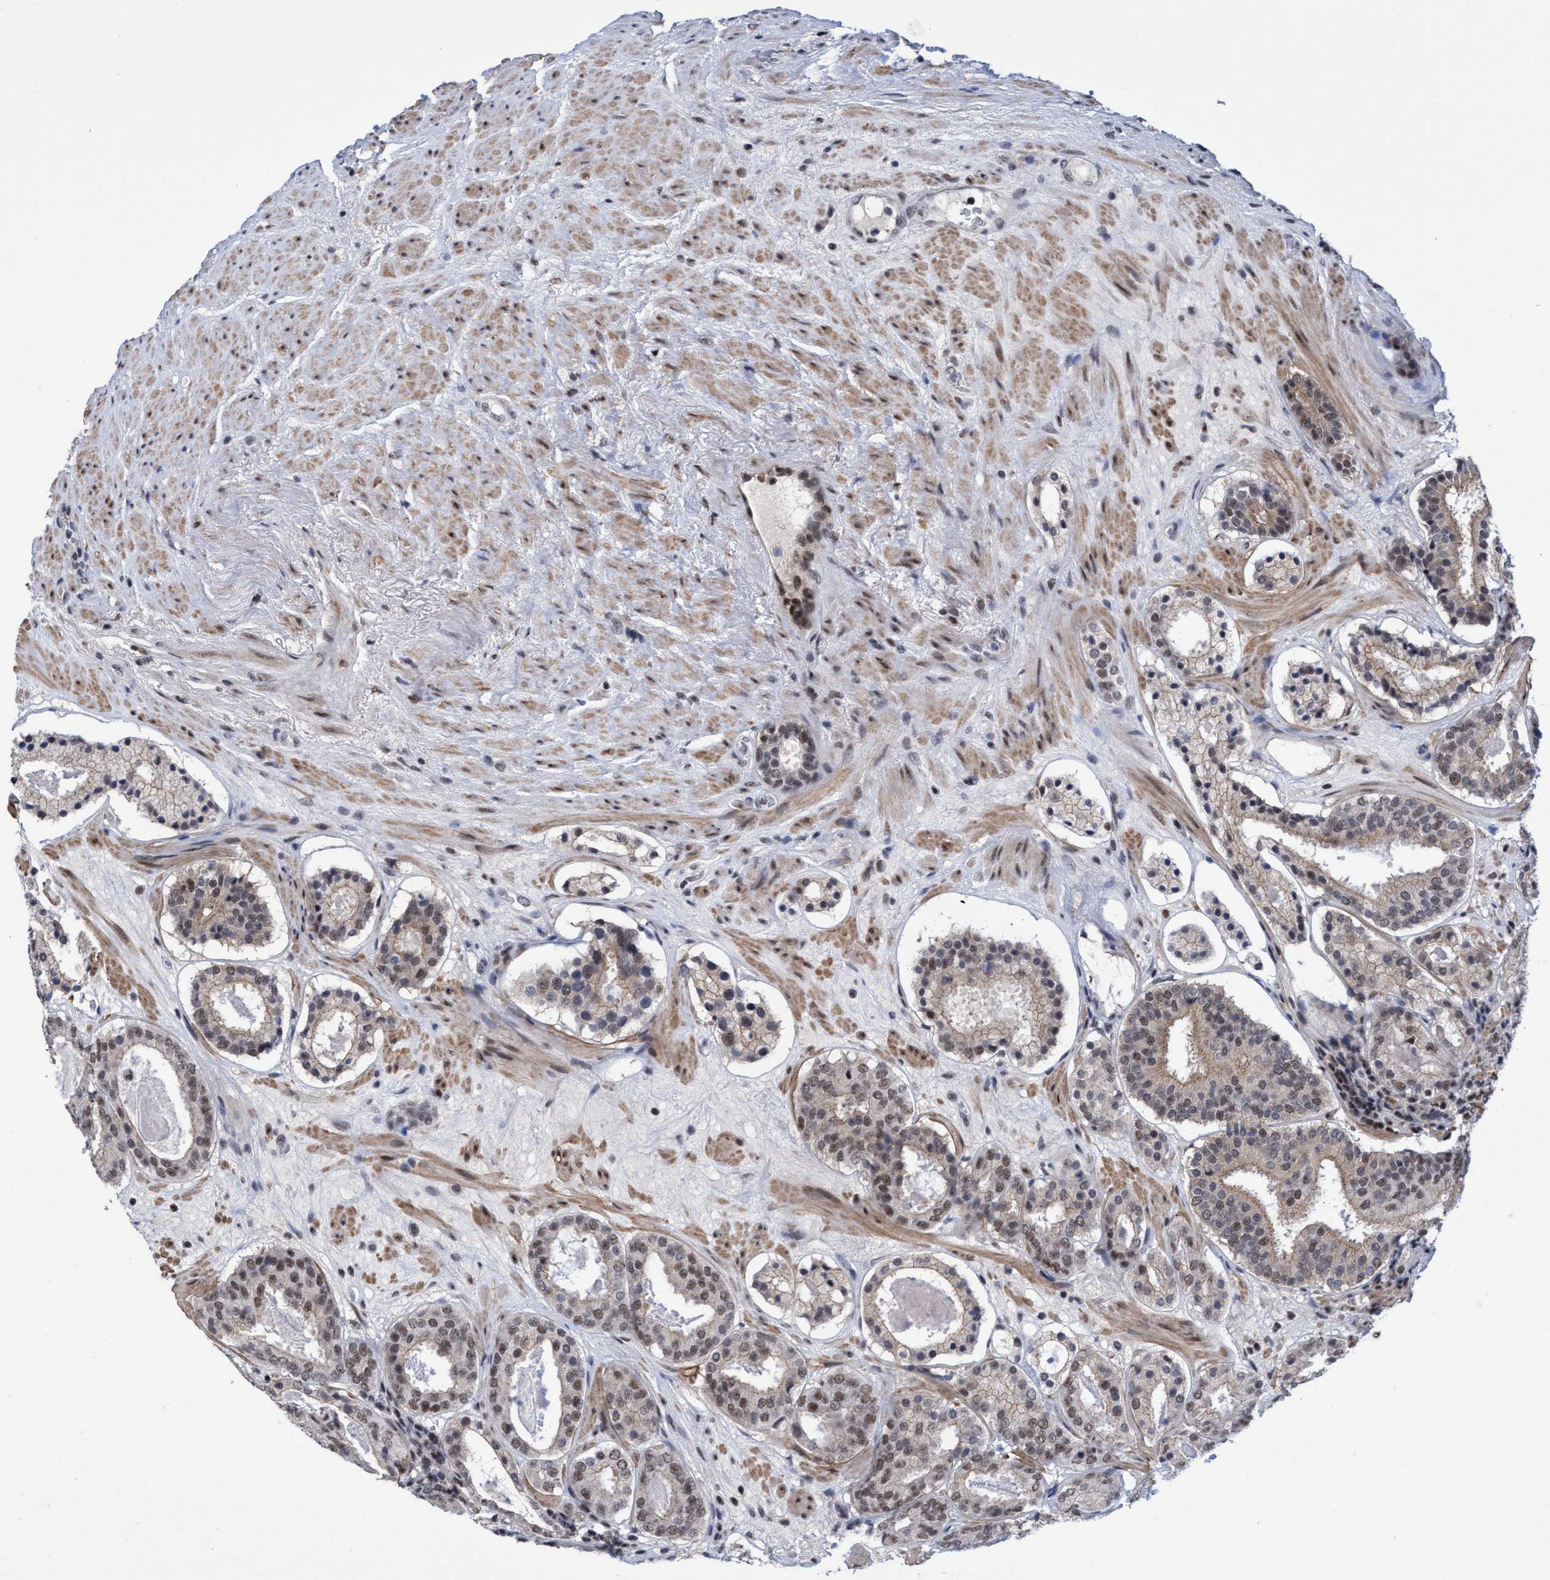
{"staining": {"intensity": "moderate", "quantity": "<25%", "location": "nuclear"}, "tissue": "prostate cancer", "cell_type": "Tumor cells", "image_type": "cancer", "snomed": [{"axis": "morphology", "description": "Adenocarcinoma, Low grade"}, {"axis": "topography", "description": "Prostate"}], "caption": "IHC of adenocarcinoma (low-grade) (prostate) exhibits low levels of moderate nuclear staining in approximately <25% of tumor cells.", "gene": "C9orf78", "patient": {"sex": "male", "age": 69}}